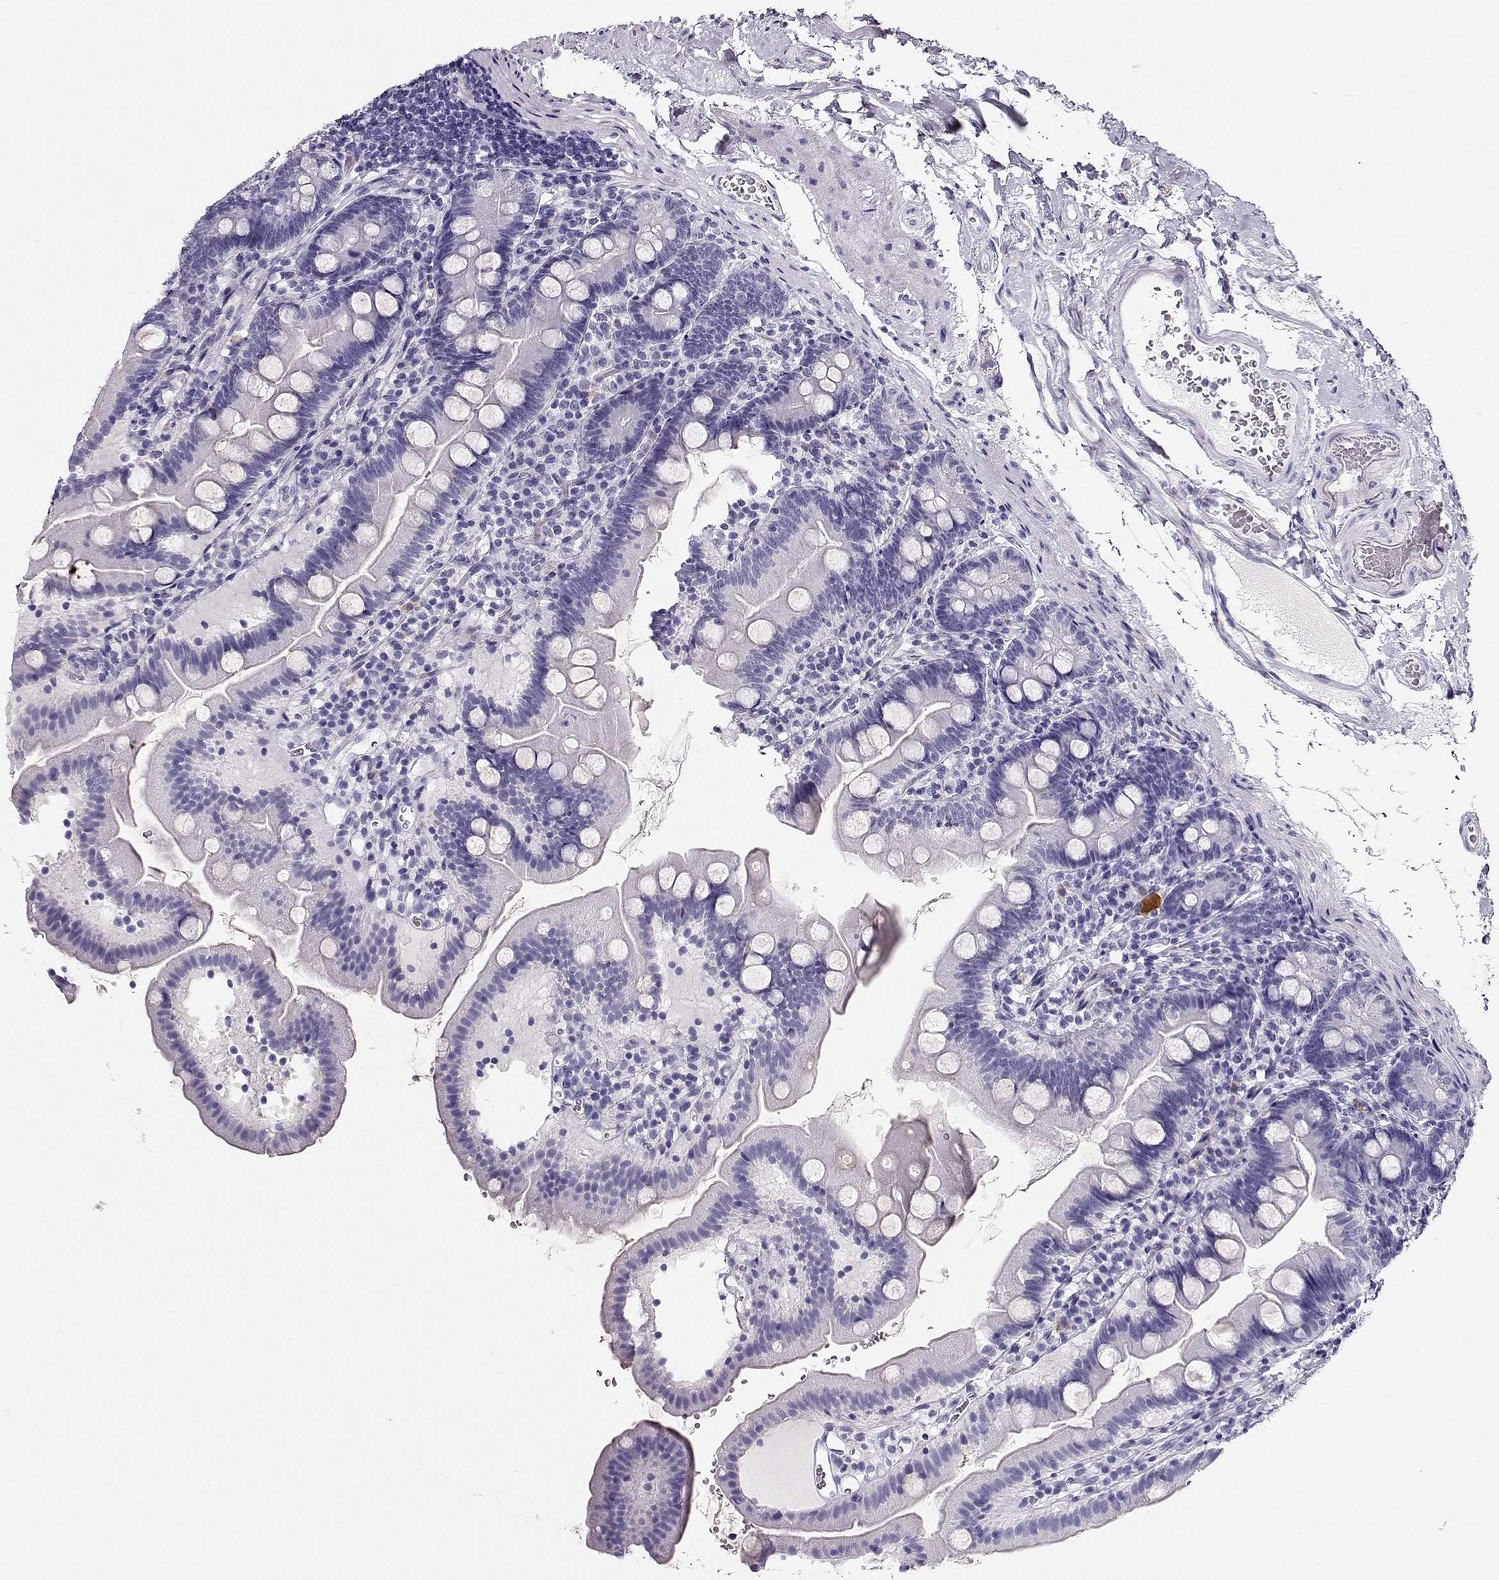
{"staining": {"intensity": "negative", "quantity": "none", "location": "none"}, "tissue": "duodenum", "cell_type": "Glandular cells", "image_type": "normal", "snomed": [{"axis": "morphology", "description": "Normal tissue, NOS"}, {"axis": "topography", "description": "Duodenum"}], "caption": "Immunohistochemistry photomicrograph of unremarkable duodenum stained for a protein (brown), which demonstrates no expression in glandular cells.", "gene": "CRX", "patient": {"sex": "female", "age": 67}}